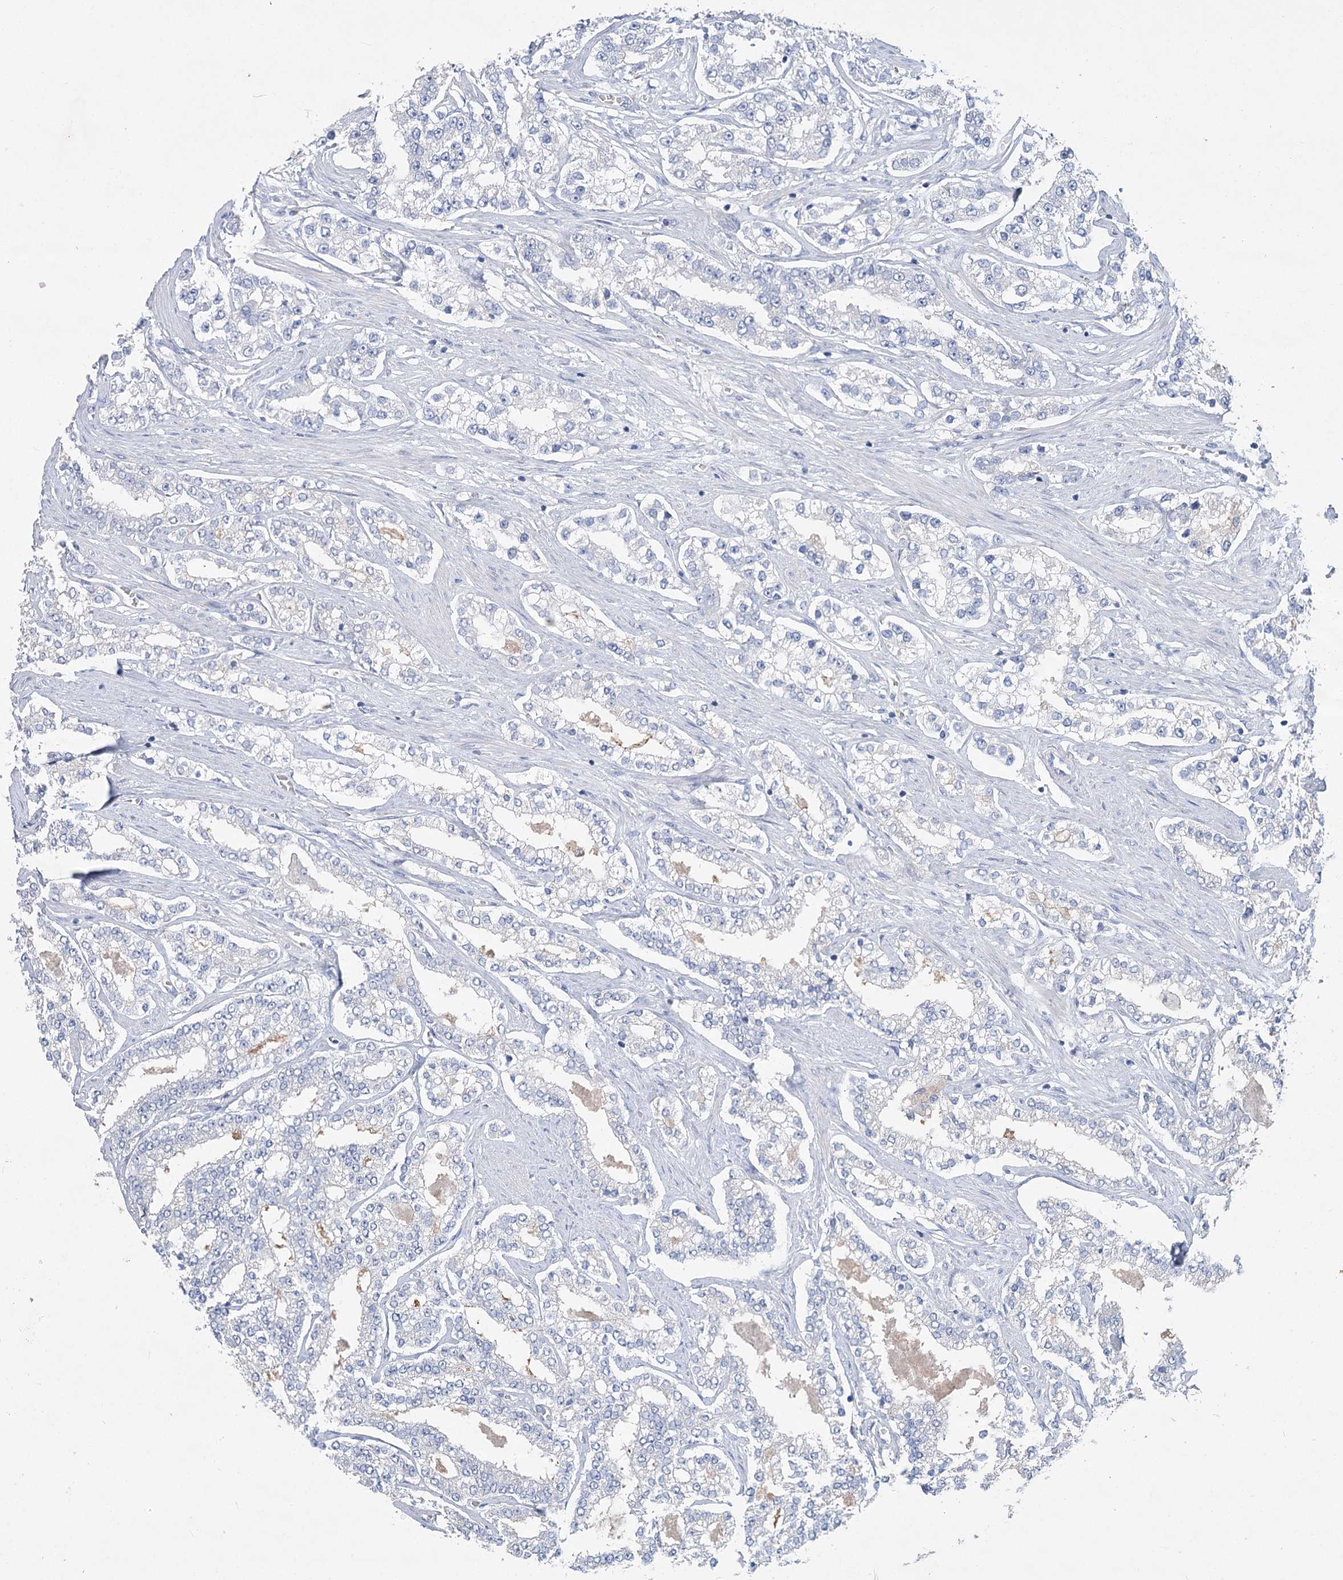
{"staining": {"intensity": "negative", "quantity": "none", "location": "none"}, "tissue": "prostate cancer", "cell_type": "Tumor cells", "image_type": "cancer", "snomed": [{"axis": "morphology", "description": "Normal tissue, NOS"}, {"axis": "morphology", "description": "Adenocarcinoma, High grade"}, {"axis": "topography", "description": "Prostate"}], "caption": "Tumor cells show no significant protein expression in prostate adenocarcinoma (high-grade). Nuclei are stained in blue.", "gene": "SLC9A3", "patient": {"sex": "male", "age": 83}}